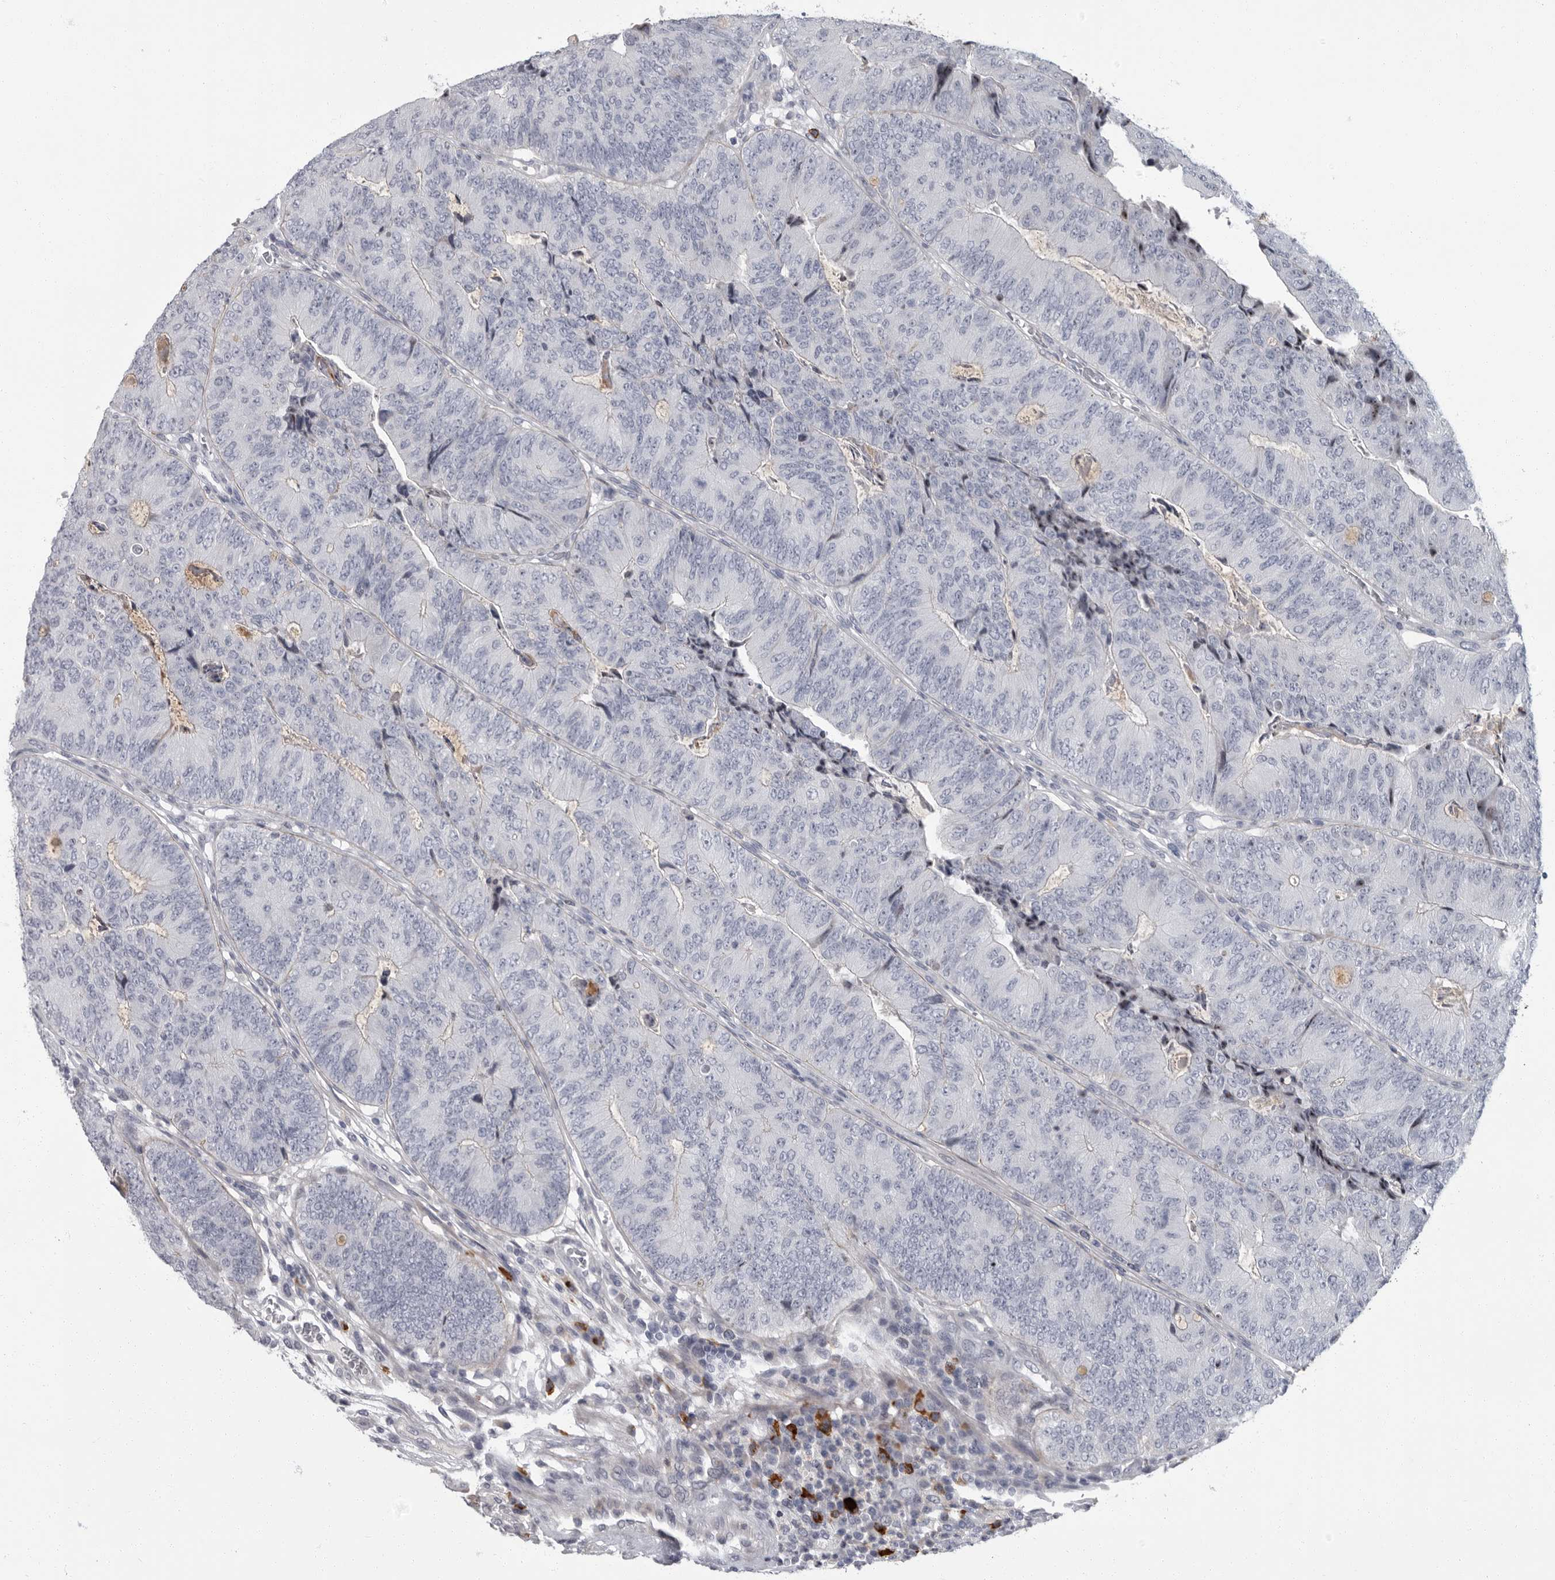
{"staining": {"intensity": "negative", "quantity": "none", "location": "none"}, "tissue": "colorectal cancer", "cell_type": "Tumor cells", "image_type": "cancer", "snomed": [{"axis": "morphology", "description": "Adenocarcinoma, NOS"}, {"axis": "topography", "description": "Colon"}], "caption": "Colorectal cancer was stained to show a protein in brown. There is no significant positivity in tumor cells.", "gene": "SLC25A39", "patient": {"sex": "female", "age": 67}}